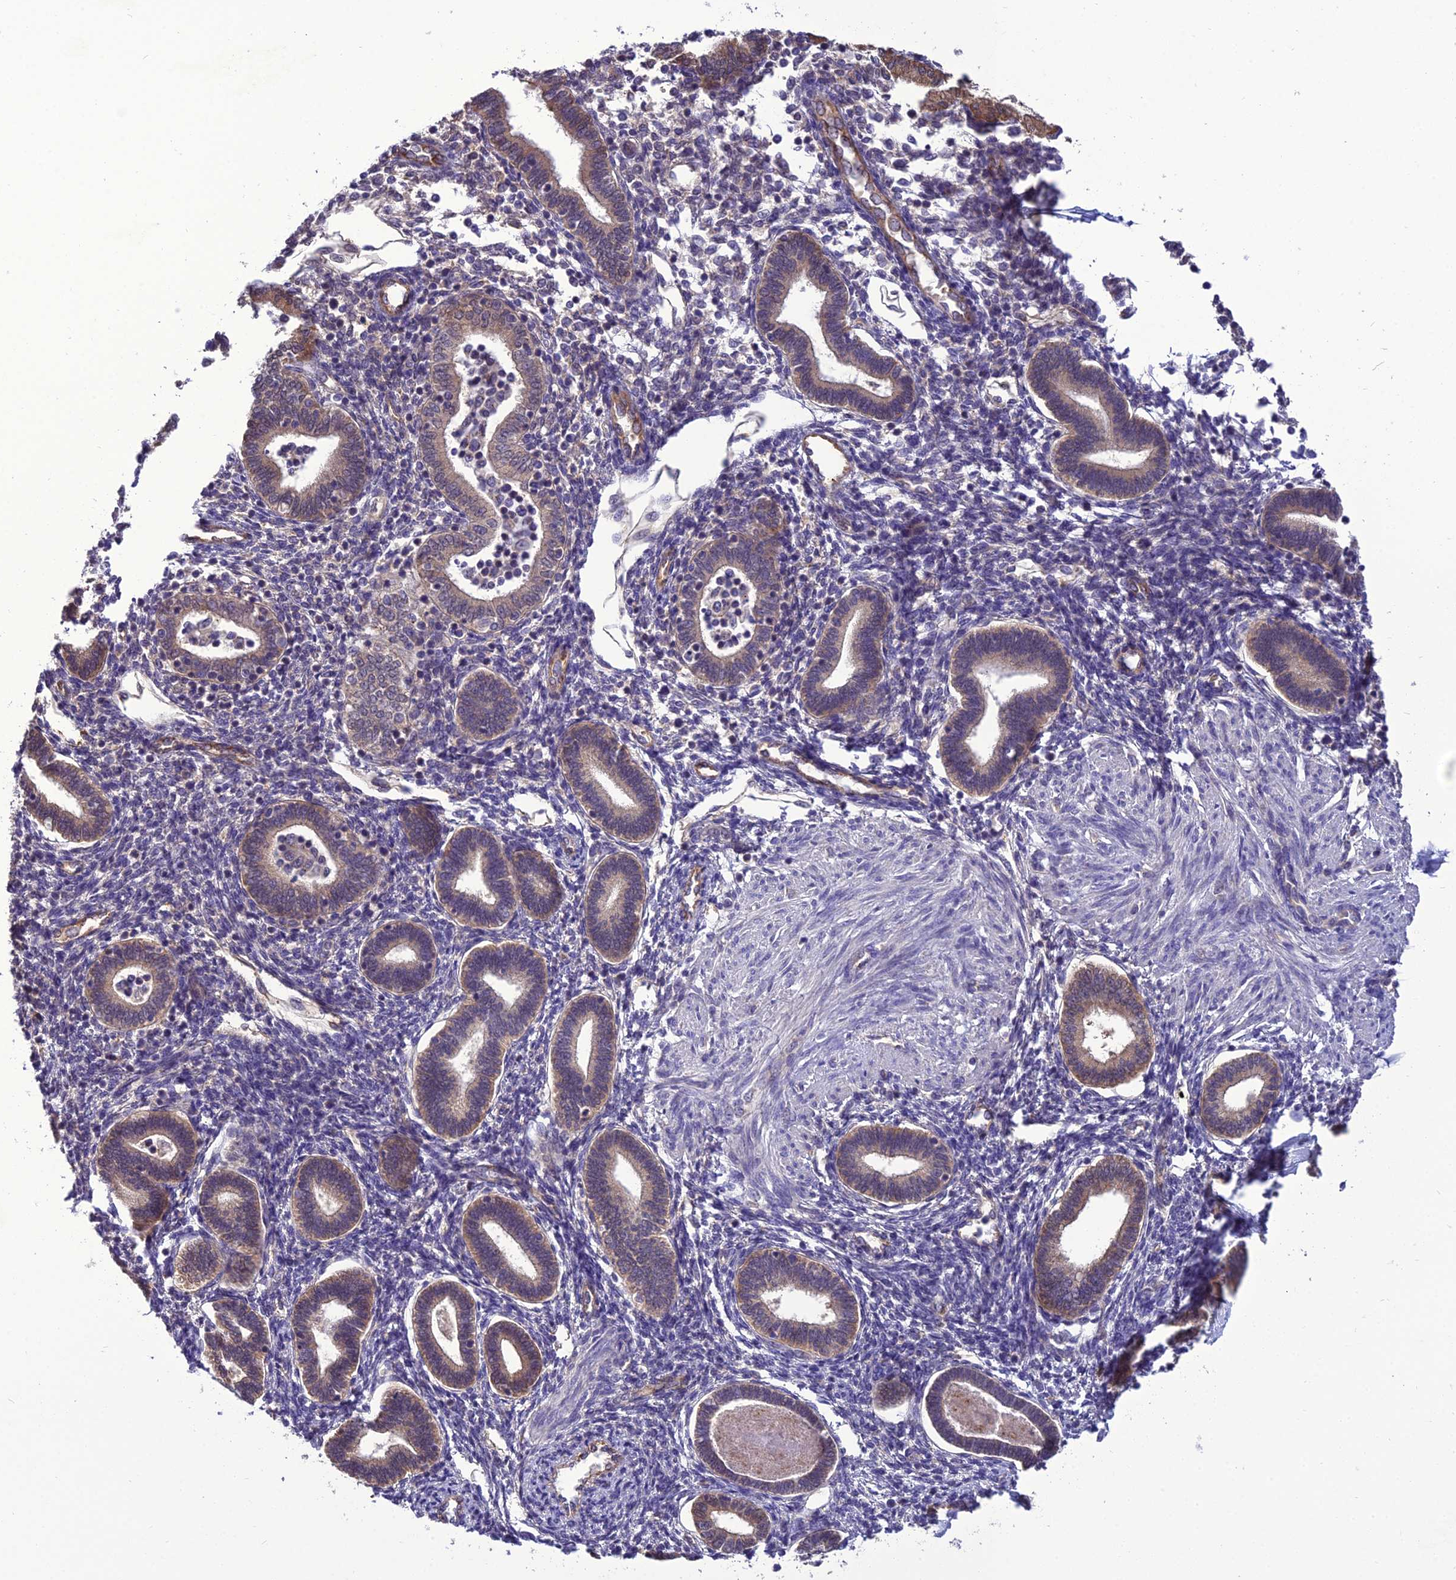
{"staining": {"intensity": "negative", "quantity": "none", "location": "none"}, "tissue": "endometrium", "cell_type": "Cells in endometrial stroma", "image_type": "normal", "snomed": [{"axis": "morphology", "description": "Normal tissue, NOS"}, {"axis": "topography", "description": "Endometrium"}], "caption": "DAB (3,3'-diaminobenzidine) immunohistochemical staining of unremarkable endometrium reveals no significant positivity in cells in endometrial stroma.", "gene": "BORCS6", "patient": {"sex": "female", "age": 53}}